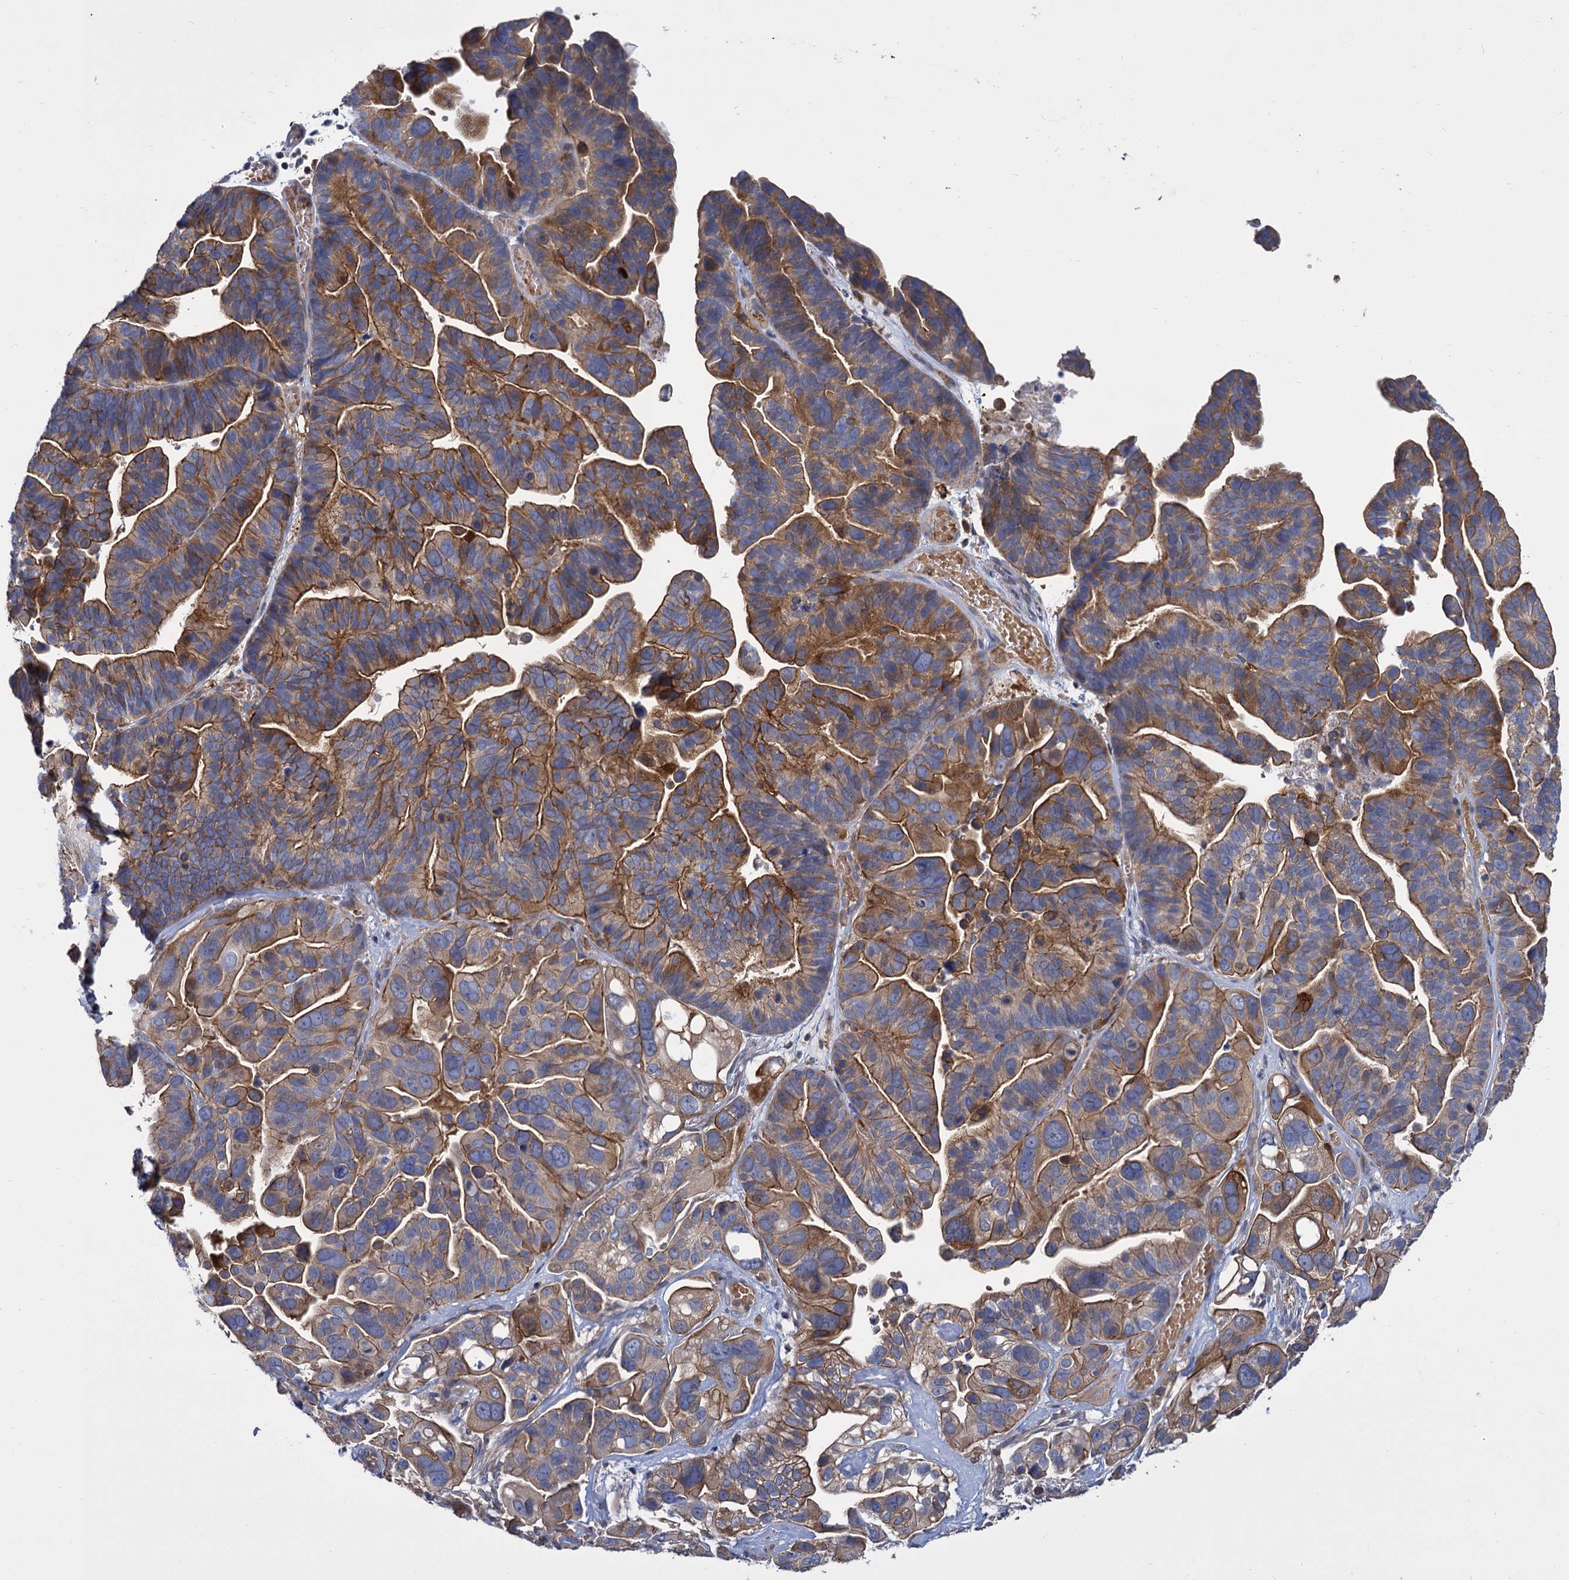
{"staining": {"intensity": "moderate", "quantity": ">75%", "location": "cytoplasmic/membranous"}, "tissue": "ovarian cancer", "cell_type": "Tumor cells", "image_type": "cancer", "snomed": [{"axis": "morphology", "description": "Cystadenocarcinoma, serous, NOS"}, {"axis": "topography", "description": "Ovary"}], "caption": "Ovarian cancer (serous cystadenocarcinoma) was stained to show a protein in brown. There is medium levels of moderate cytoplasmic/membranous staining in approximately >75% of tumor cells. The protein of interest is shown in brown color, while the nuclei are stained blue.", "gene": "GCLC", "patient": {"sex": "female", "age": 56}}